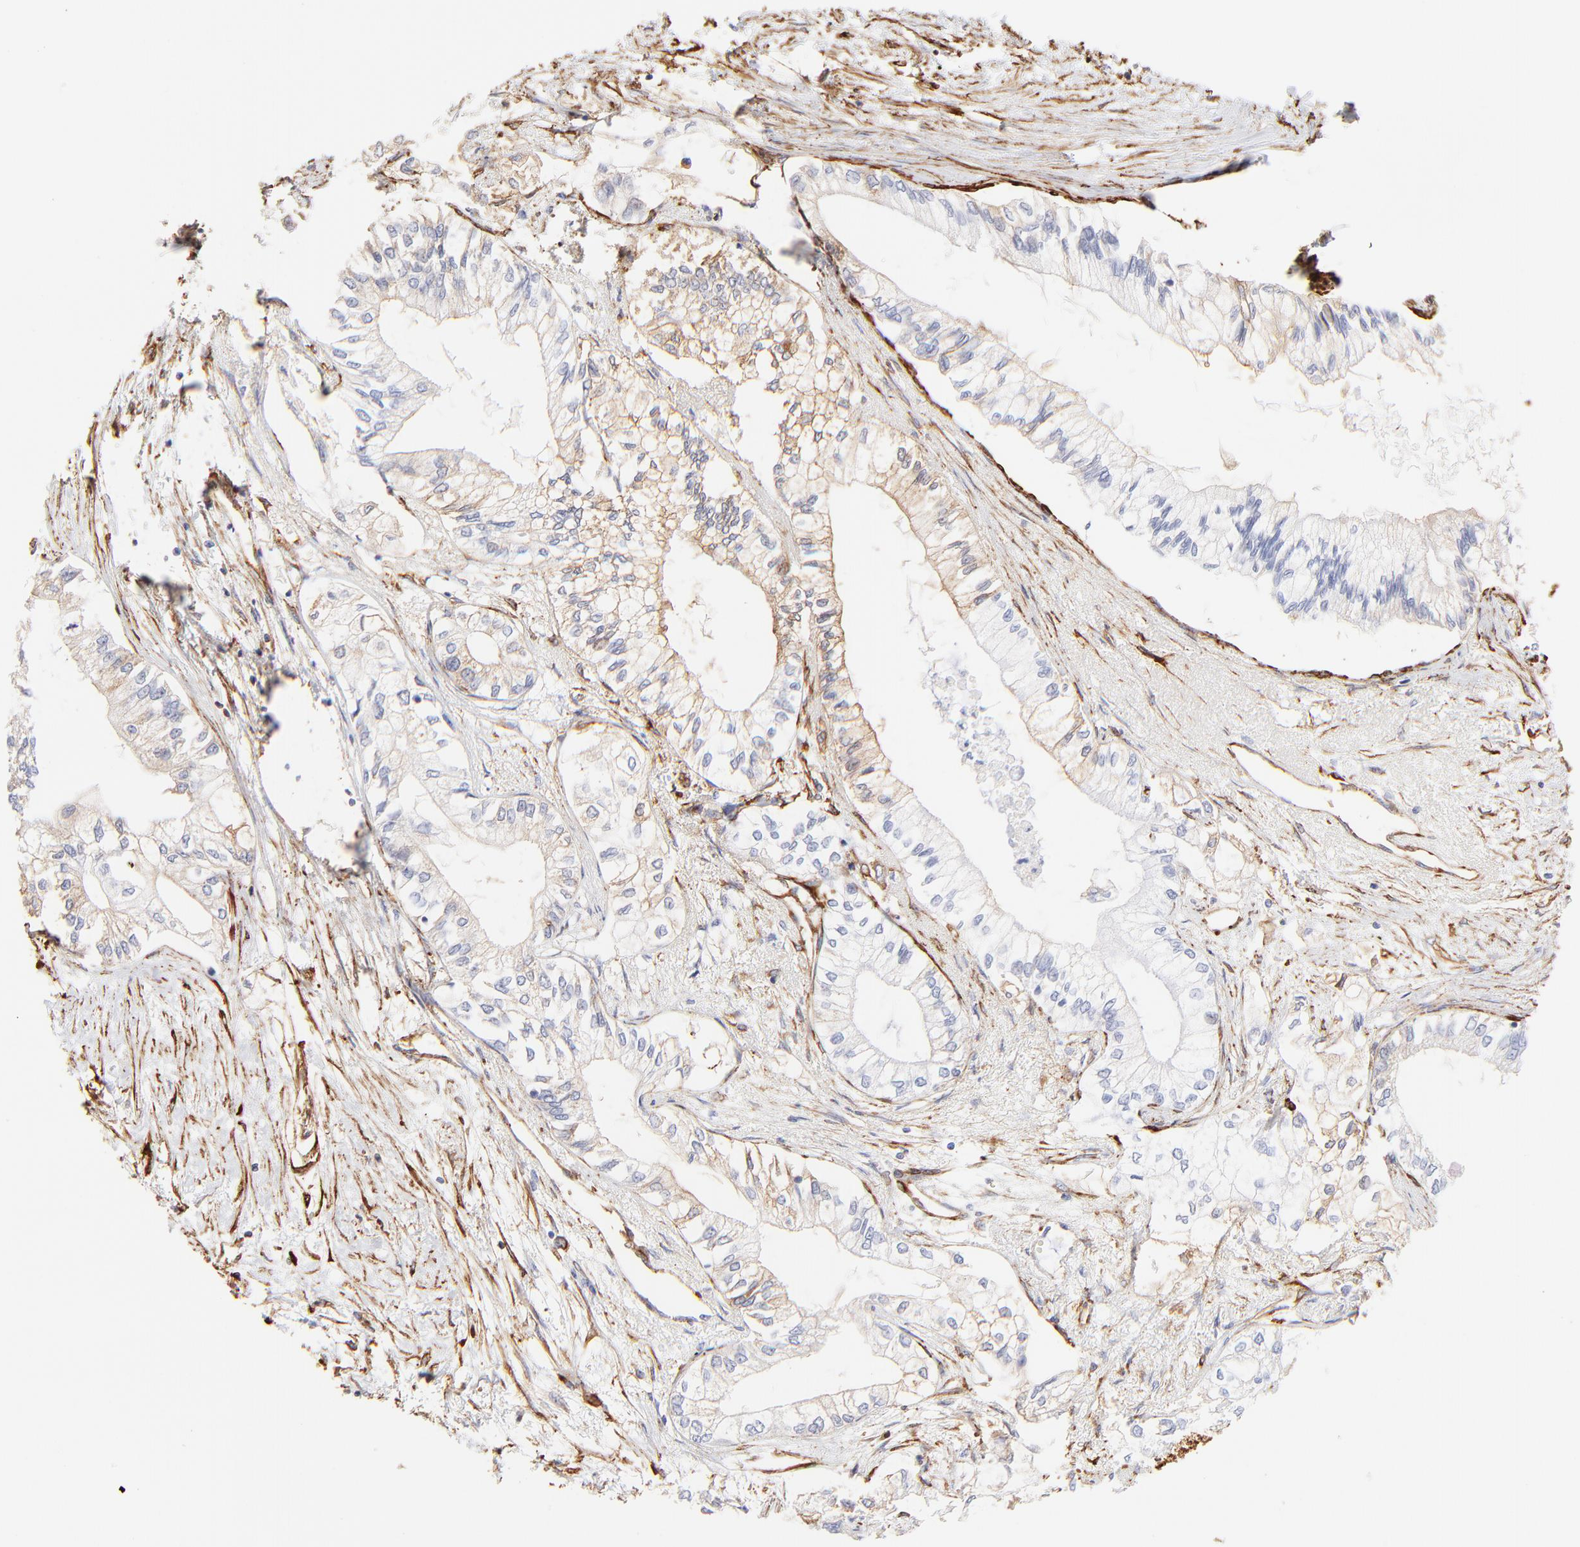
{"staining": {"intensity": "weak", "quantity": ">75%", "location": "cytoplasmic/membranous"}, "tissue": "pancreatic cancer", "cell_type": "Tumor cells", "image_type": "cancer", "snomed": [{"axis": "morphology", "description": "Adenocarcinoma, NOS"}, {"axis": "topography", "description": "Pancreas"}], "caption": "This photomicrograph displays immunohistochemistry (IHC) staining of pancreatic adenocarcinoma, with low weak cytoplasmic/membranous expression in about >75% of tumor cells.", "gene": "FLNA", "patient": {"sex": "male", "age": 79}}